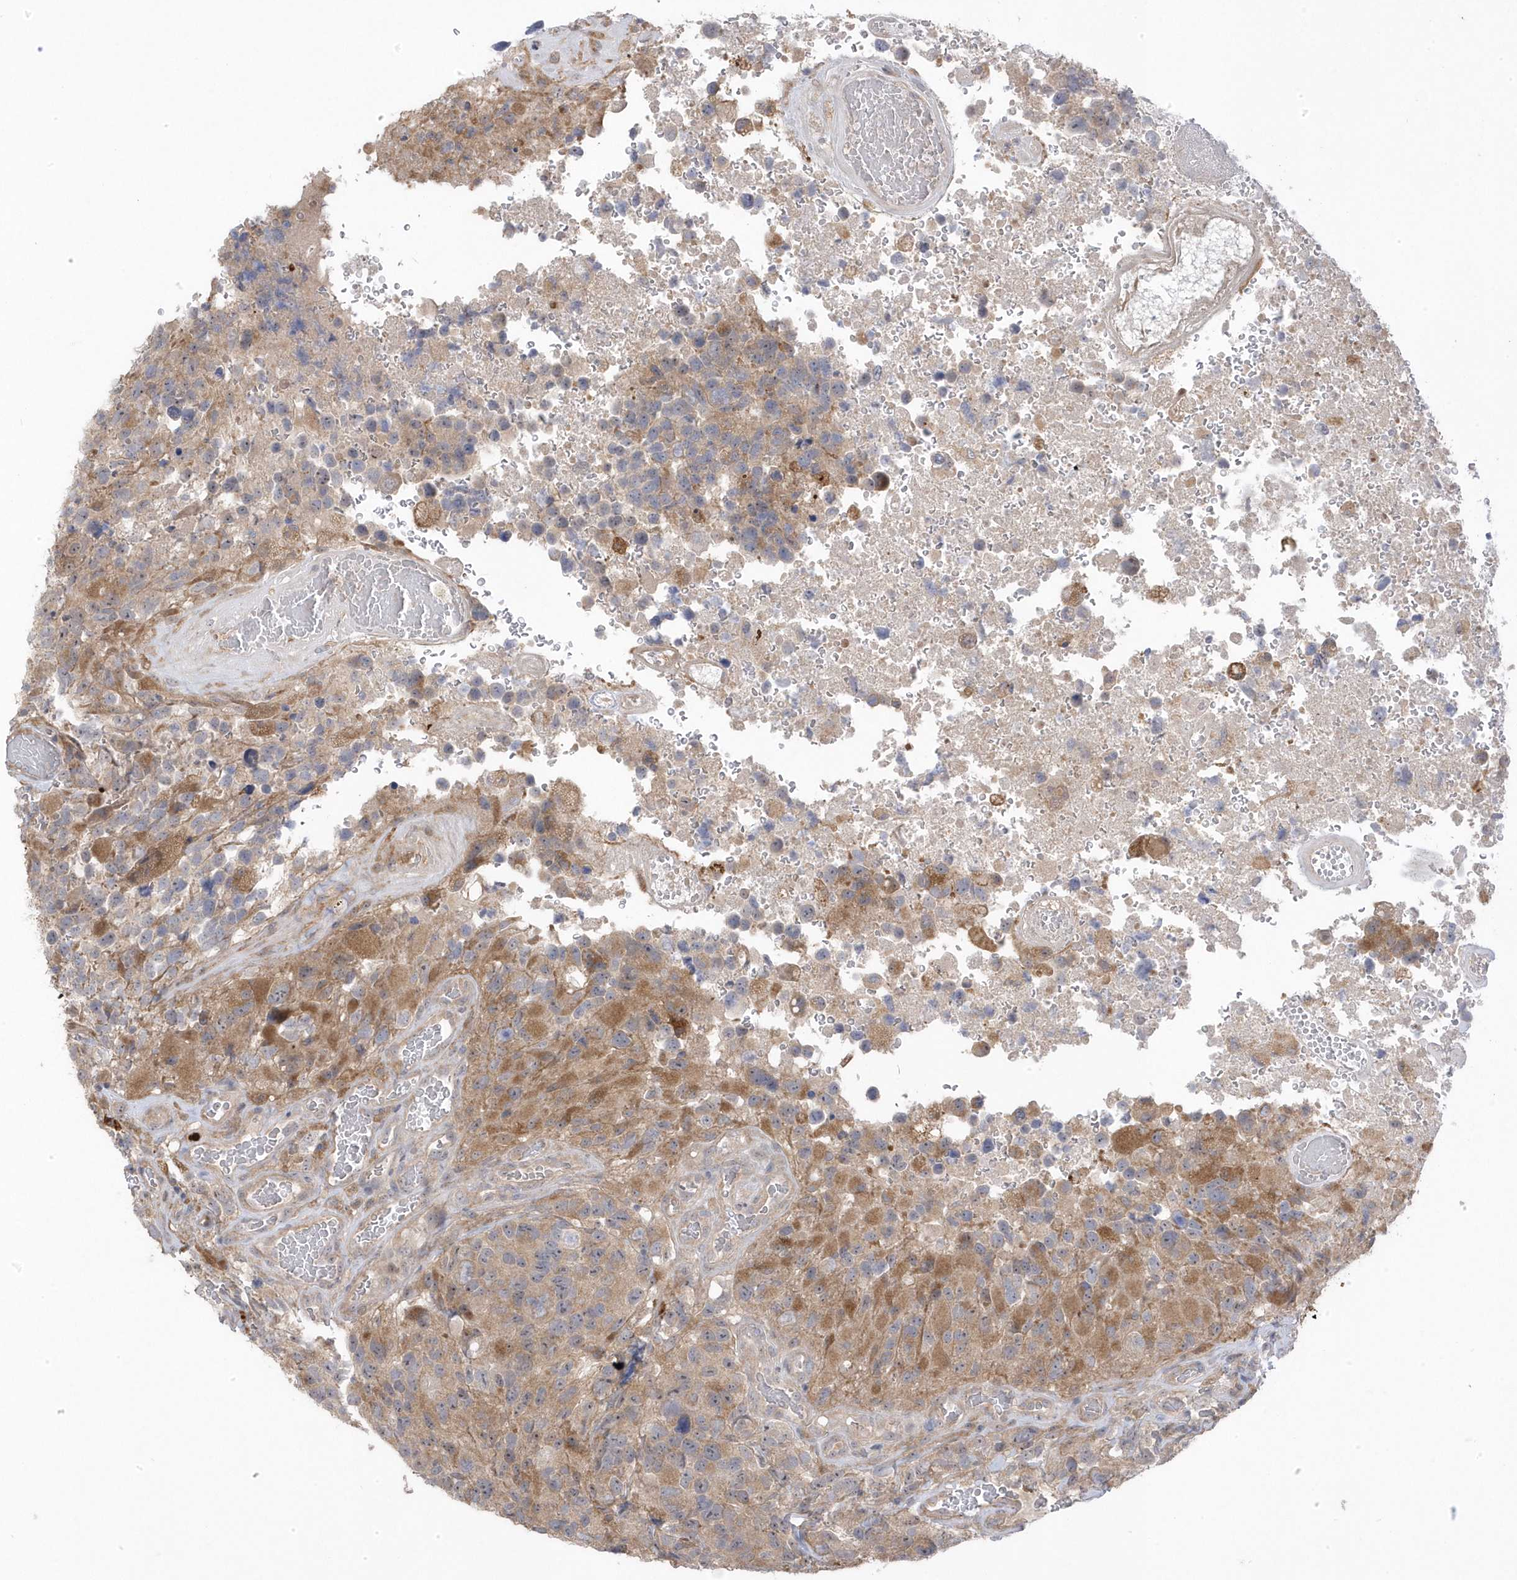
{"staining": {"intensity": "moderate", "quantity": "25%-75%", "location": "cytoplasmic/membranous"}, "tissue": "glioma", "cell_type": "Tumor cells", "image_type": "cancer", "snomed": [{"axis": "morphology", "description": "Glioma, malignant, High grade"}, {"axis": "topography", "description": "Brain"}], "caption": "Protein expression analysis of human high-grade glioma (malignant) reveals moderate cytoplasmic/membranous positivity in approximately 25%-75% of tumor cells.", "gene": "GTPBP6", "patient": {"sex": "male", "age": 69}}